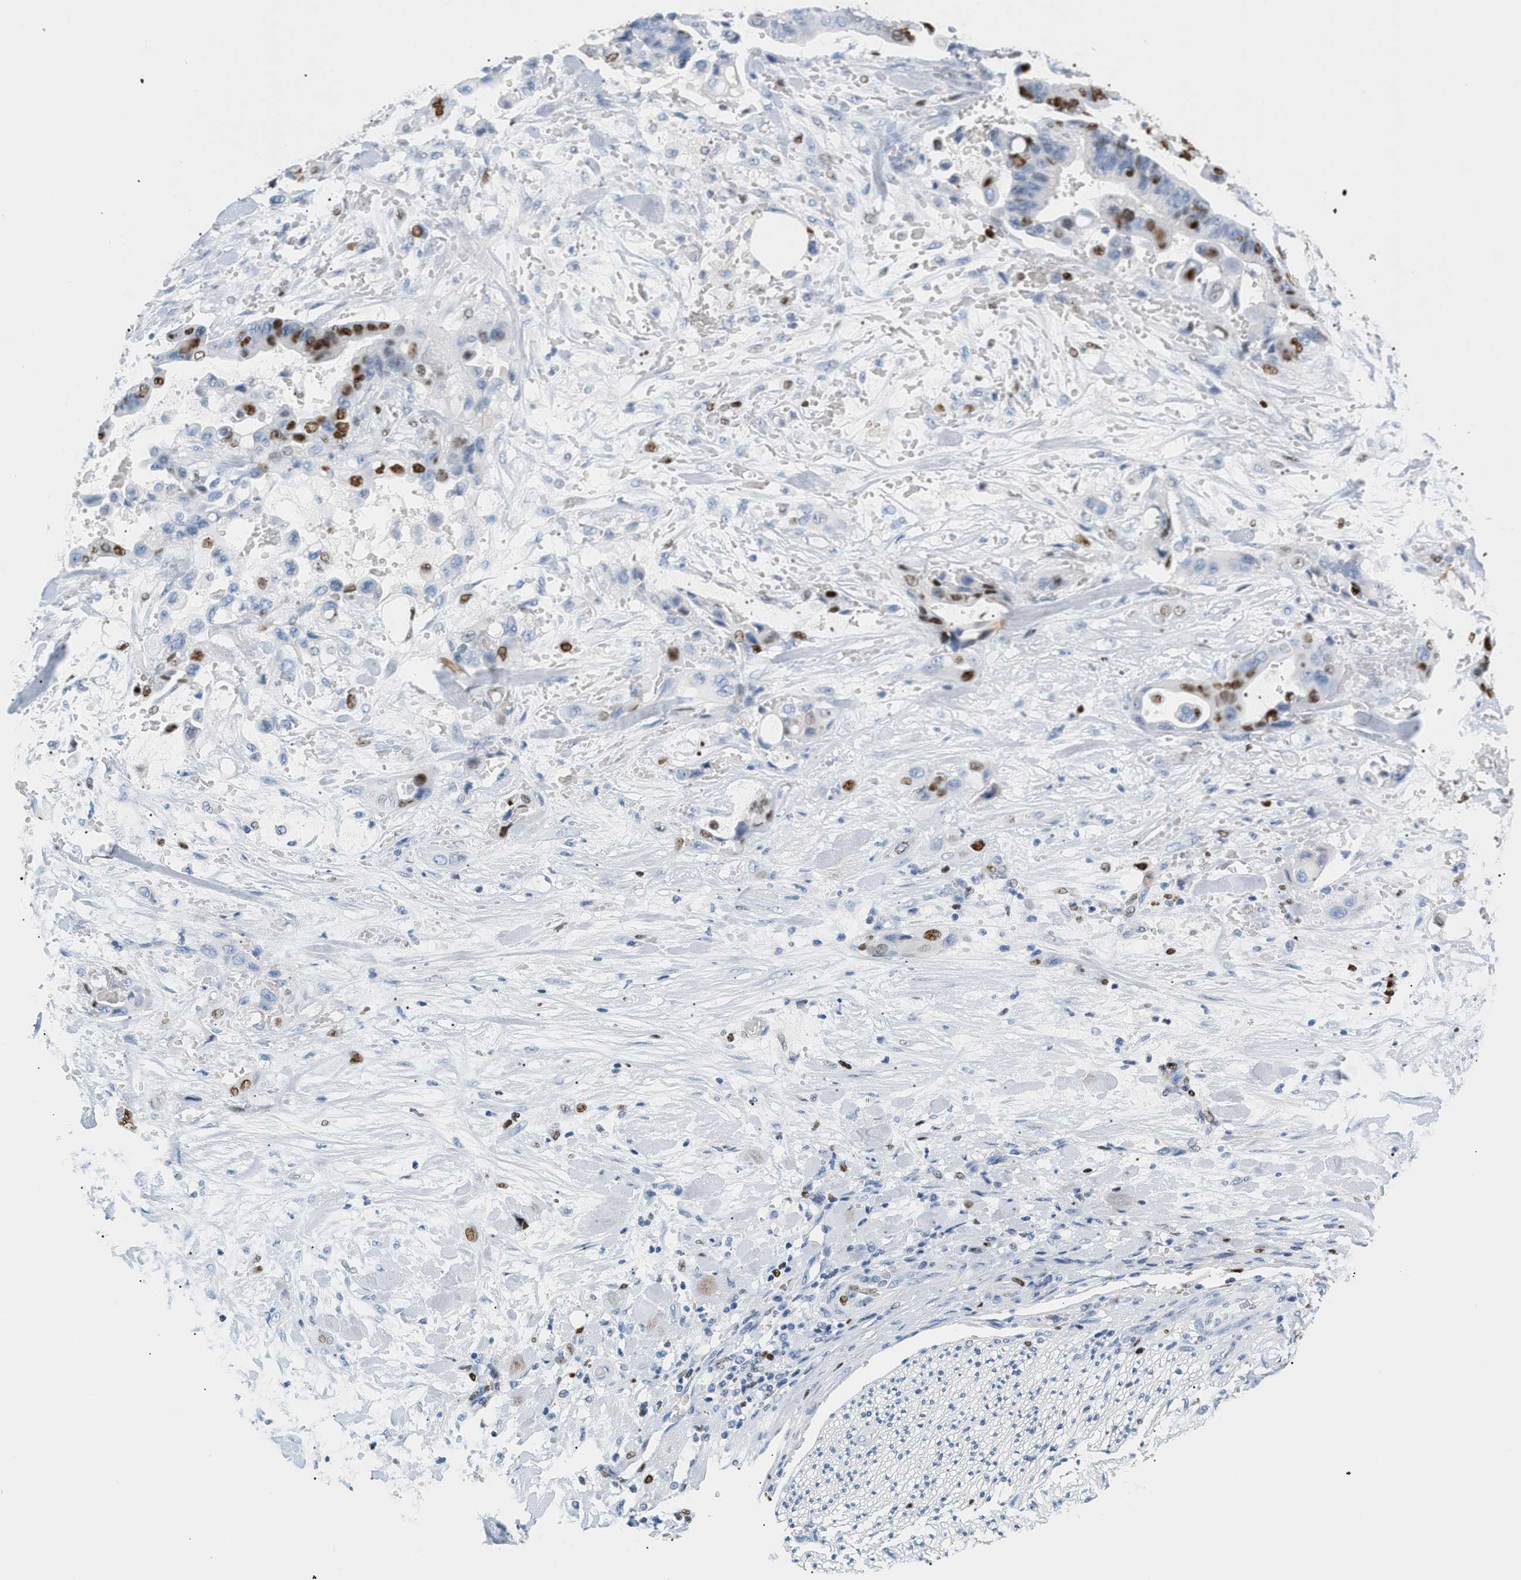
{"staining": {"intensity": "moderate", "quantity": "25%-75%", "location": "nuclear"}, "tissue": "liver cancer", "cell_type": "Tumor cells", "image_type": "cancer", "snomed": [{"axis": "morphology", "description": "Cholangiocarcinoma"}, {"axis": "topography", "description": "Liver"}], "caption": "DAB immunohistochemical staining of human liver cholangiocarcinoma reveals moderate nuclear protein positivity in approximately 25%-75% of tumor cells.", "gene": "MCM7", "patient": {"sex": "female", "age": 61}}